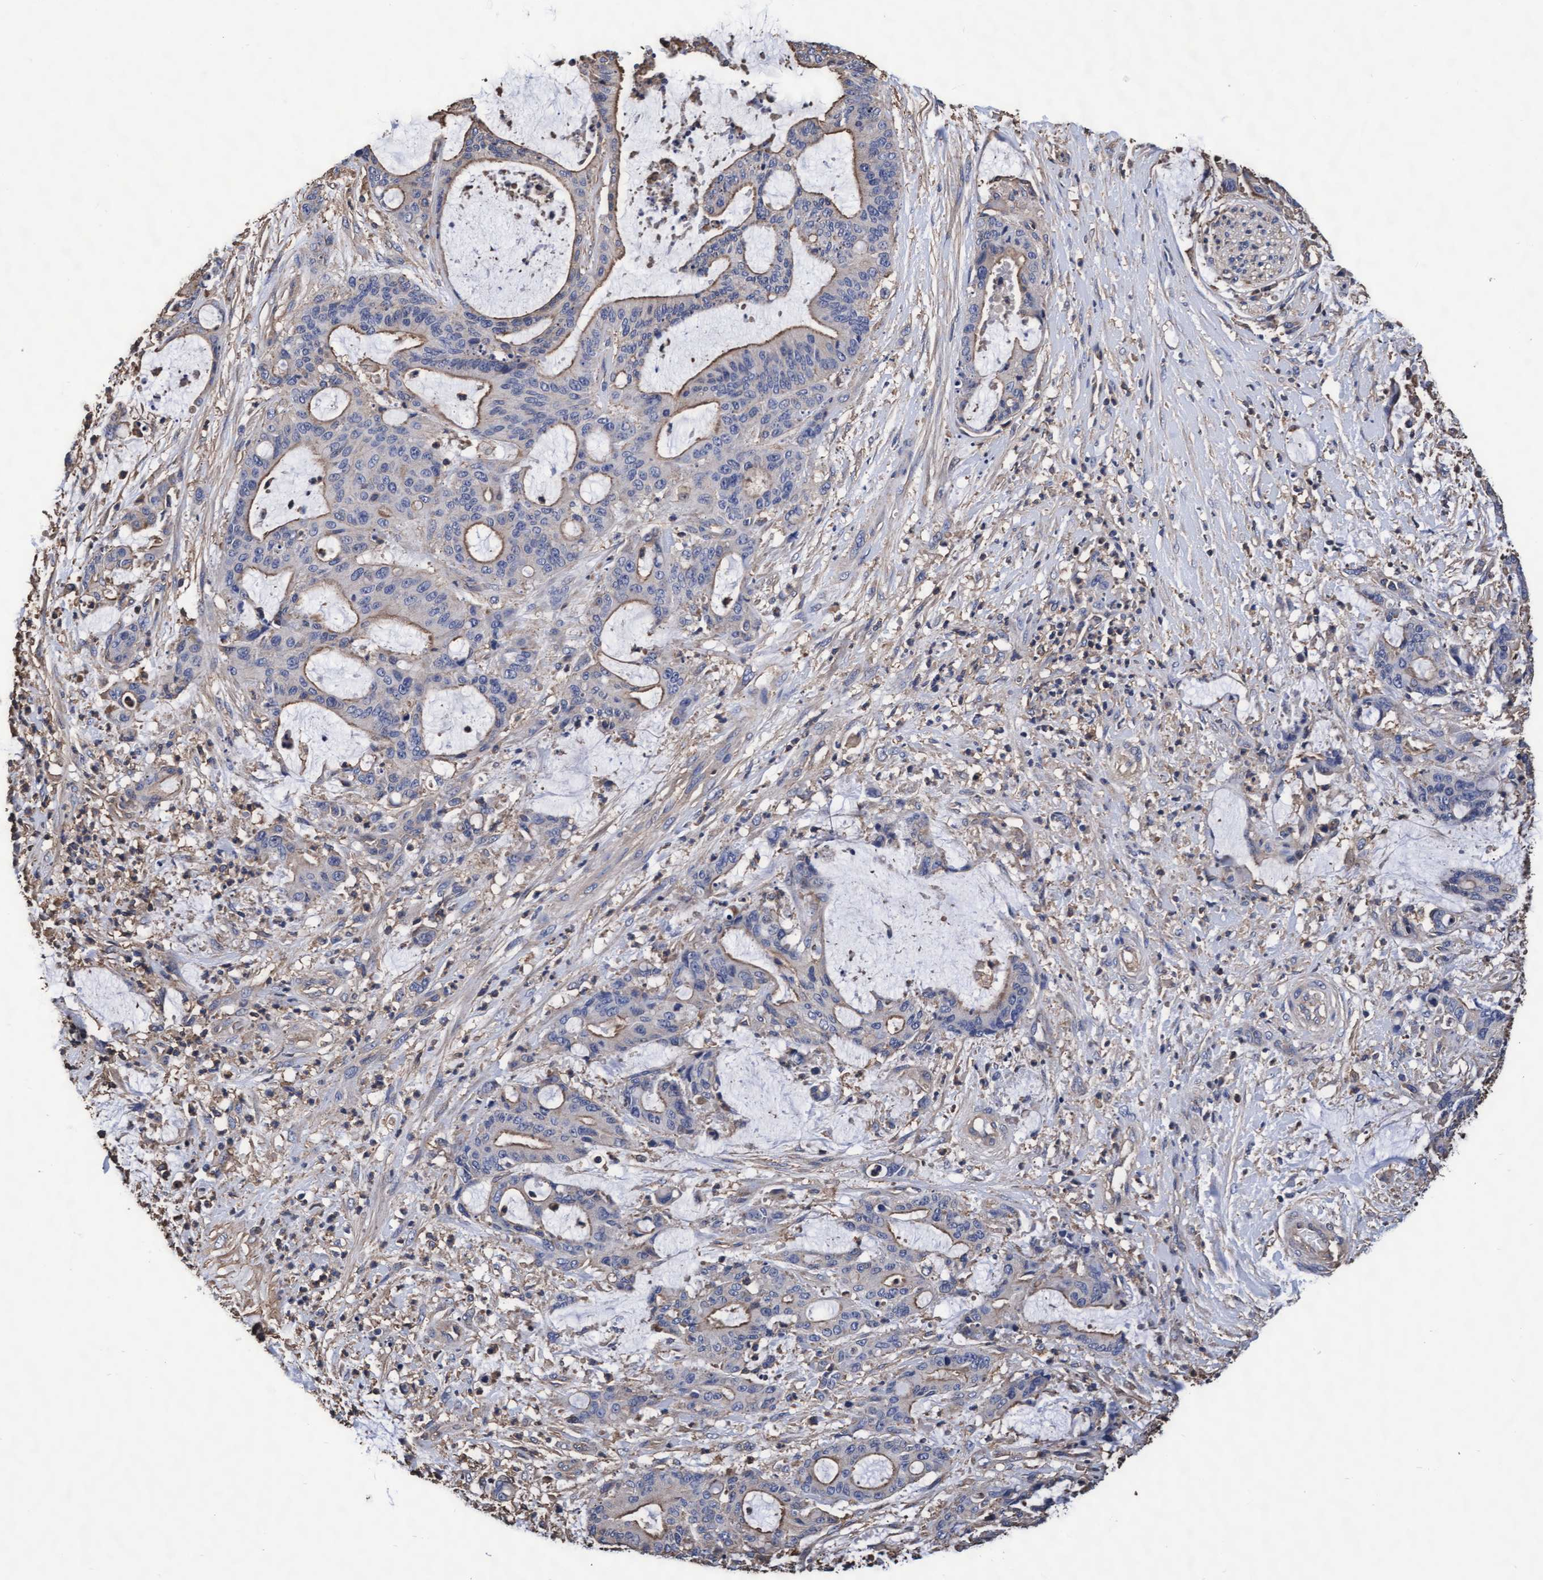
{"staining": {"intensity": "moderate", "quantity": "25%-75%", "location": "cytoplasmic/membranous"}, "tissue": "liver cancer", "cell_type": "Tumor cells", "image_type": "cancer", "snomed": [{"axis": "morphology", "description": "Normal tissue, NOS"}, {"axis": "morphology", "description": "Cholangiocarcinoma"}, {"axis": "topography", "description": "Liver"}, {"axis": "topography", "description": "Peripheral nerve tissue"}], "caption": "Human liver cancer (cholangiocarcinoma) stained for a protein (brown) shows moderate cytoplasmic/membranous positive expression in about 25%-75% of tumor cells.", "gene": "GRHPR", "patient": {"sex": "female", "age": 73}}